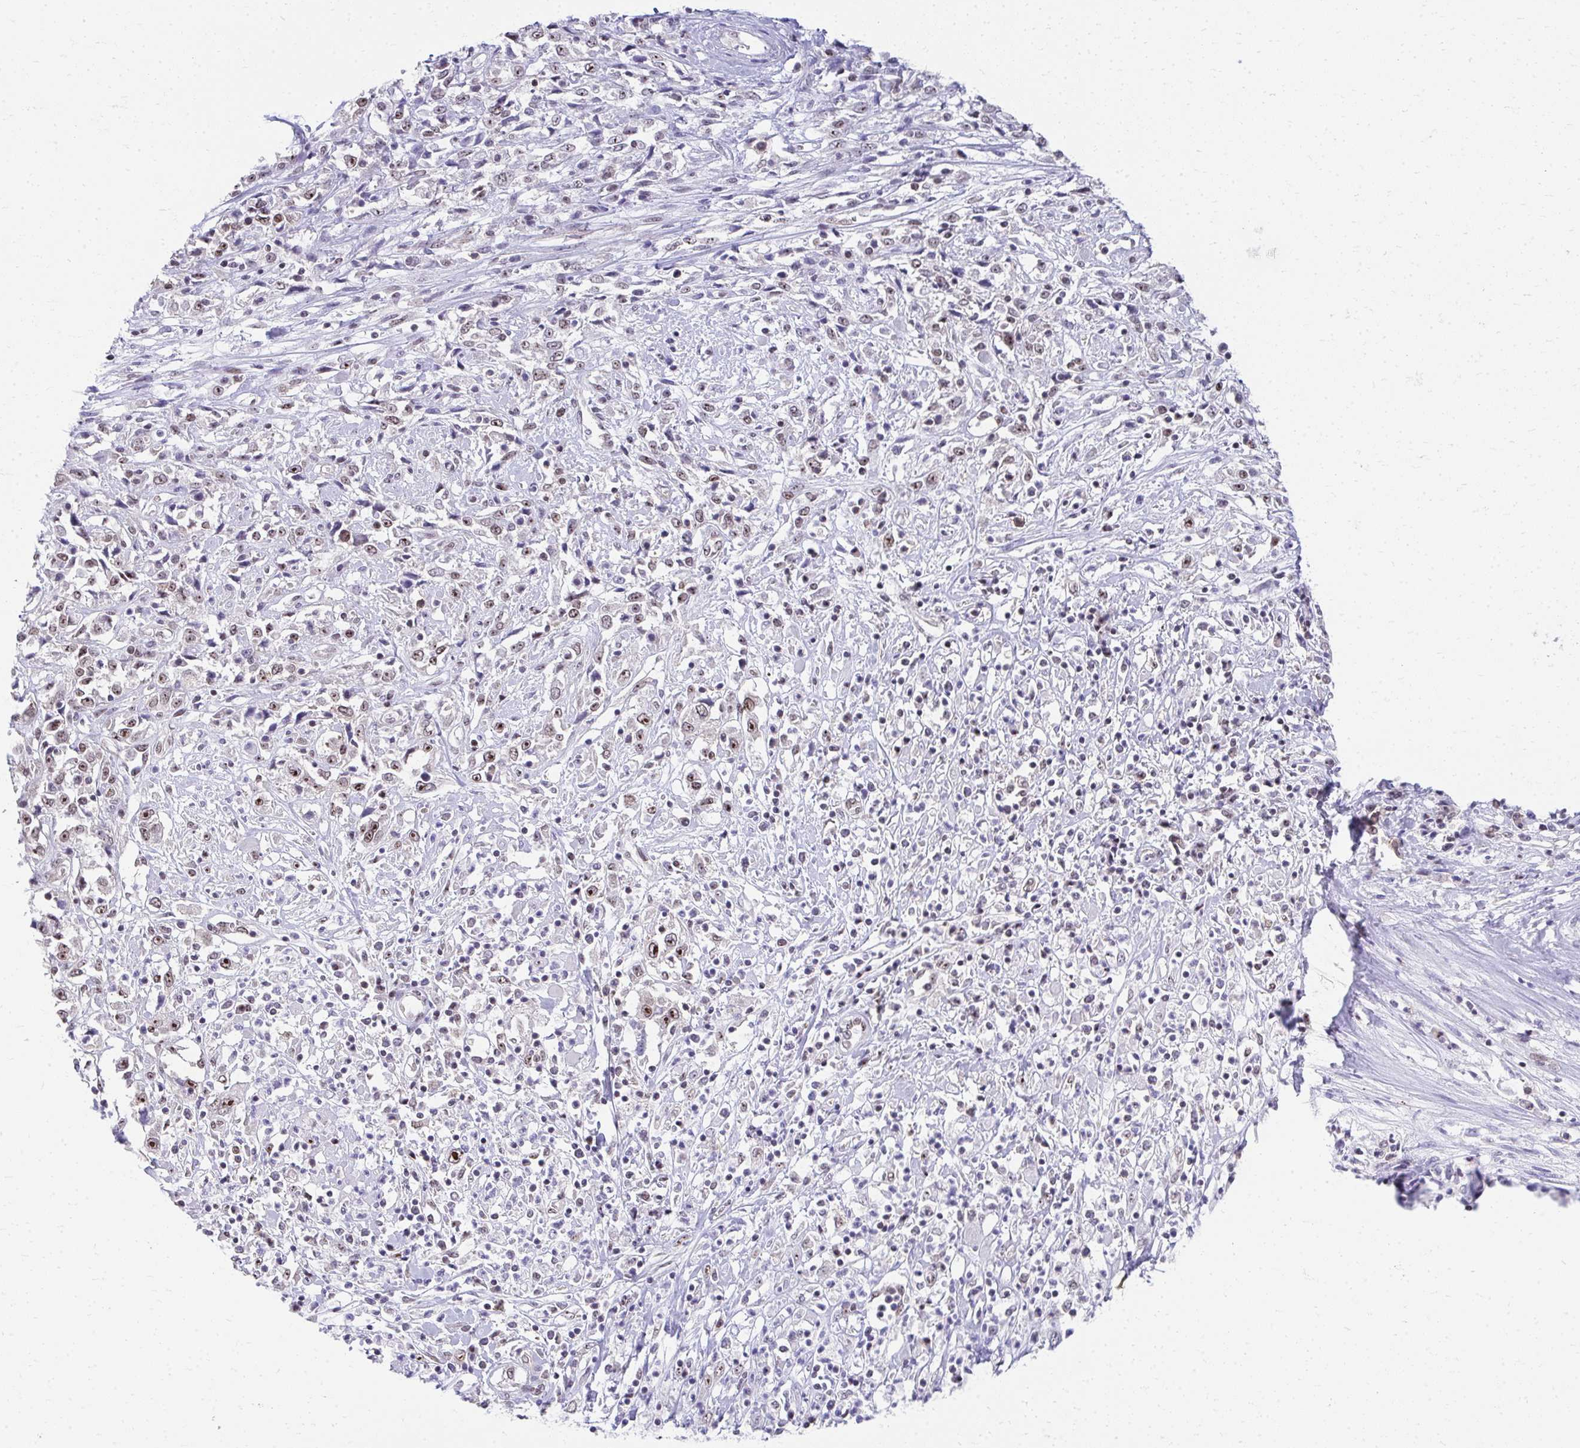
{"staining": {"intensity": "moderate", "quantity": "25%-75%", "location": "nuclear"}, "tissue": "cervical cancer", "cell_type": "Tumor cells", "image_type": "cancer", "snomed": [{"axis": "morphology", "description": "Adenocarcinoma, NOS"}, {"axis": "topography", "description": "Cervix"}], "caption": "An image of cervical cancer (adenocarcinoma) stained for a protein displays moderate nuclear brown staining in tumor cells.", "gene": "HIRA", "patient": {"sex": "female", "age": 40}}